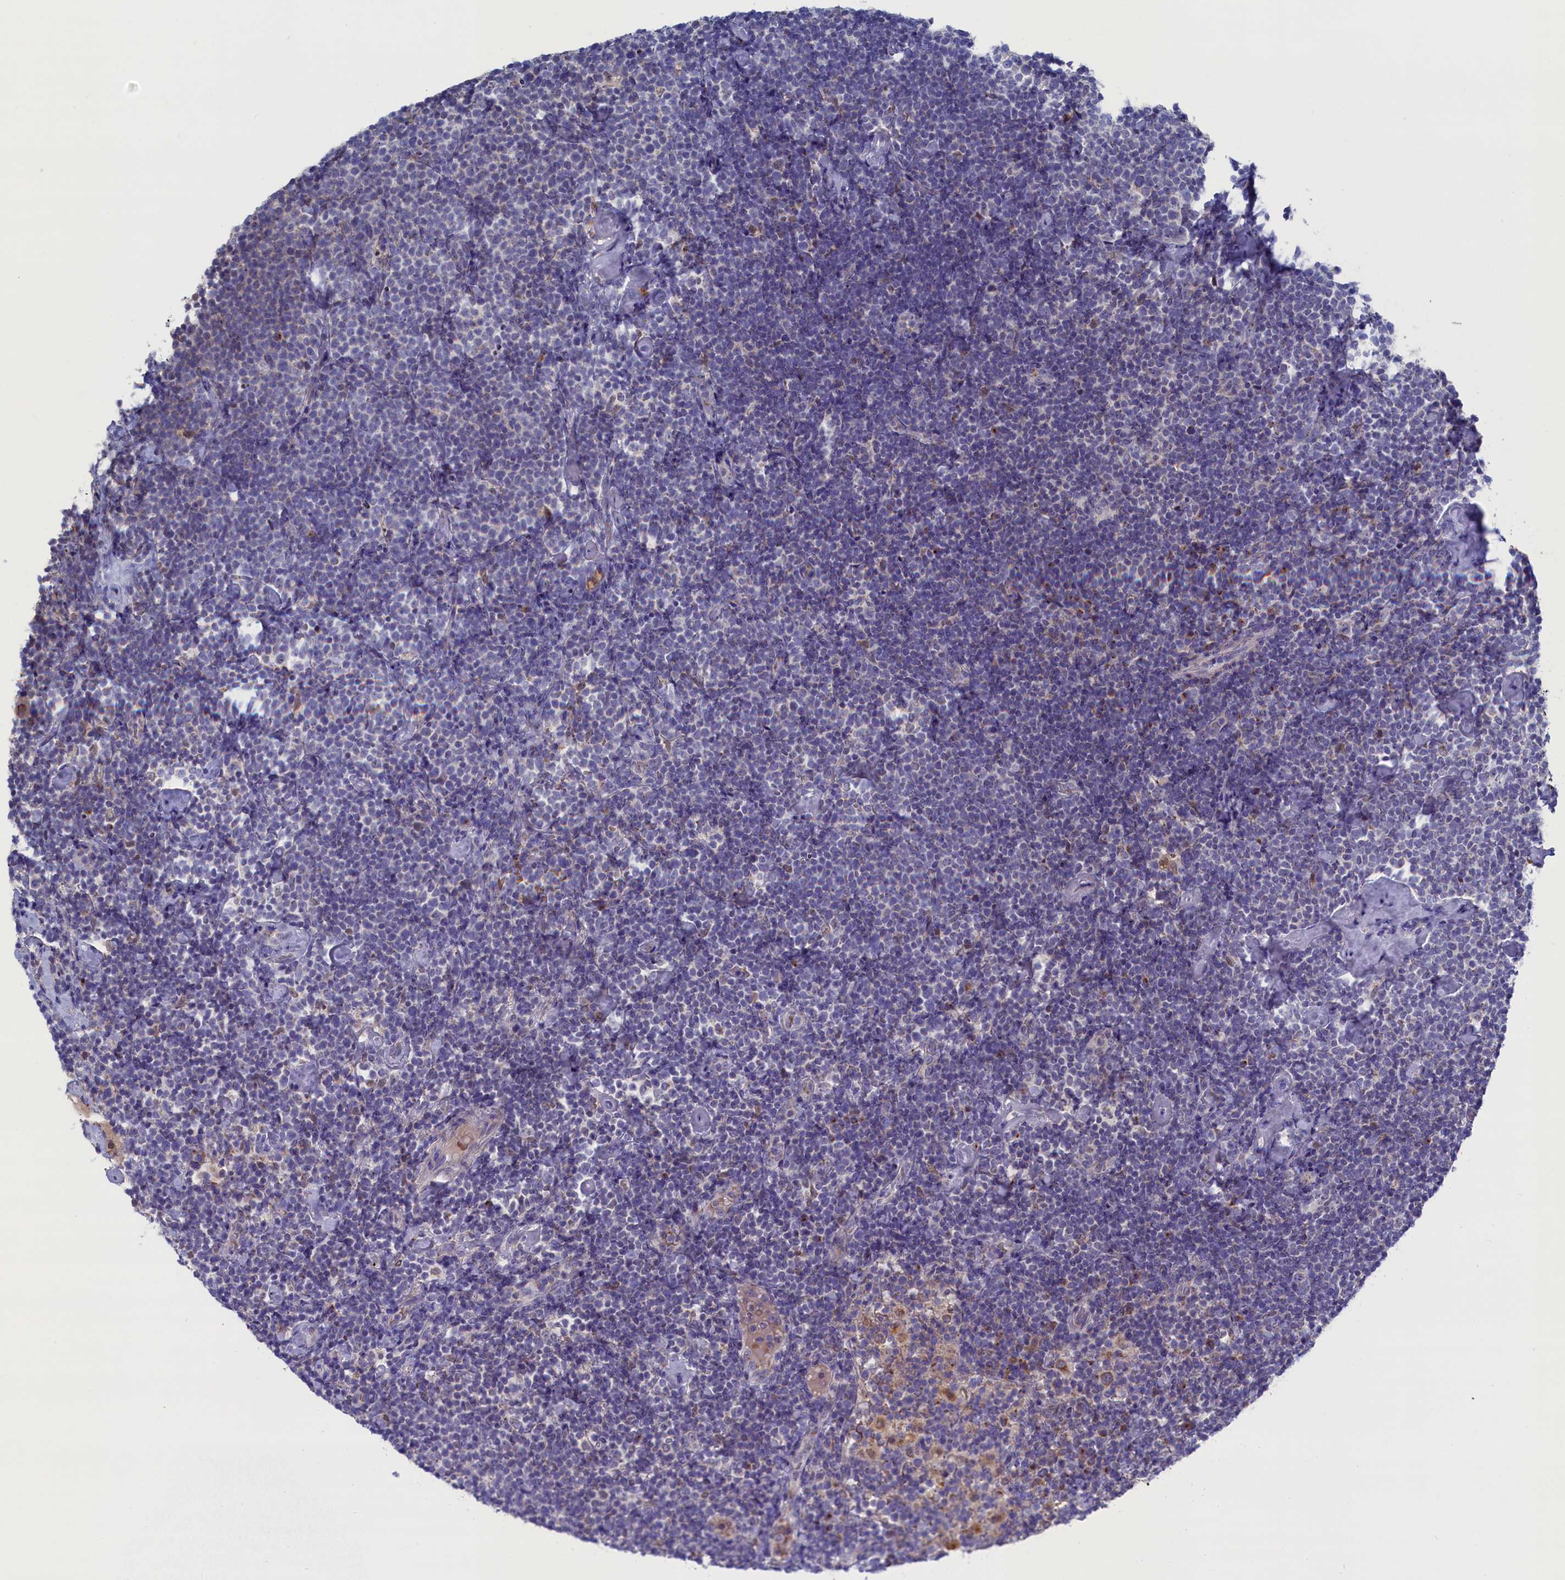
{"staining": {"intensity": "negative", "quantity": "none", "location": "none"}, "tissue": "lymphoma", "cell_type": "Tumor cells", "image_type": "cancer", "snomed": [{"axis": "morphology", "description": "Malignant lymphoma, non-Hodgkin's type, High grade"}, {"axis": "topography", "description": "Lymph node"}], "caption": "This is an IHC micrograph of high-grade malignant lymphoma, non-Hodgkin's type. There is no staining in tumor cells.", "gene": "GPR108", "patient": {"sex": "male", "age": 61}}